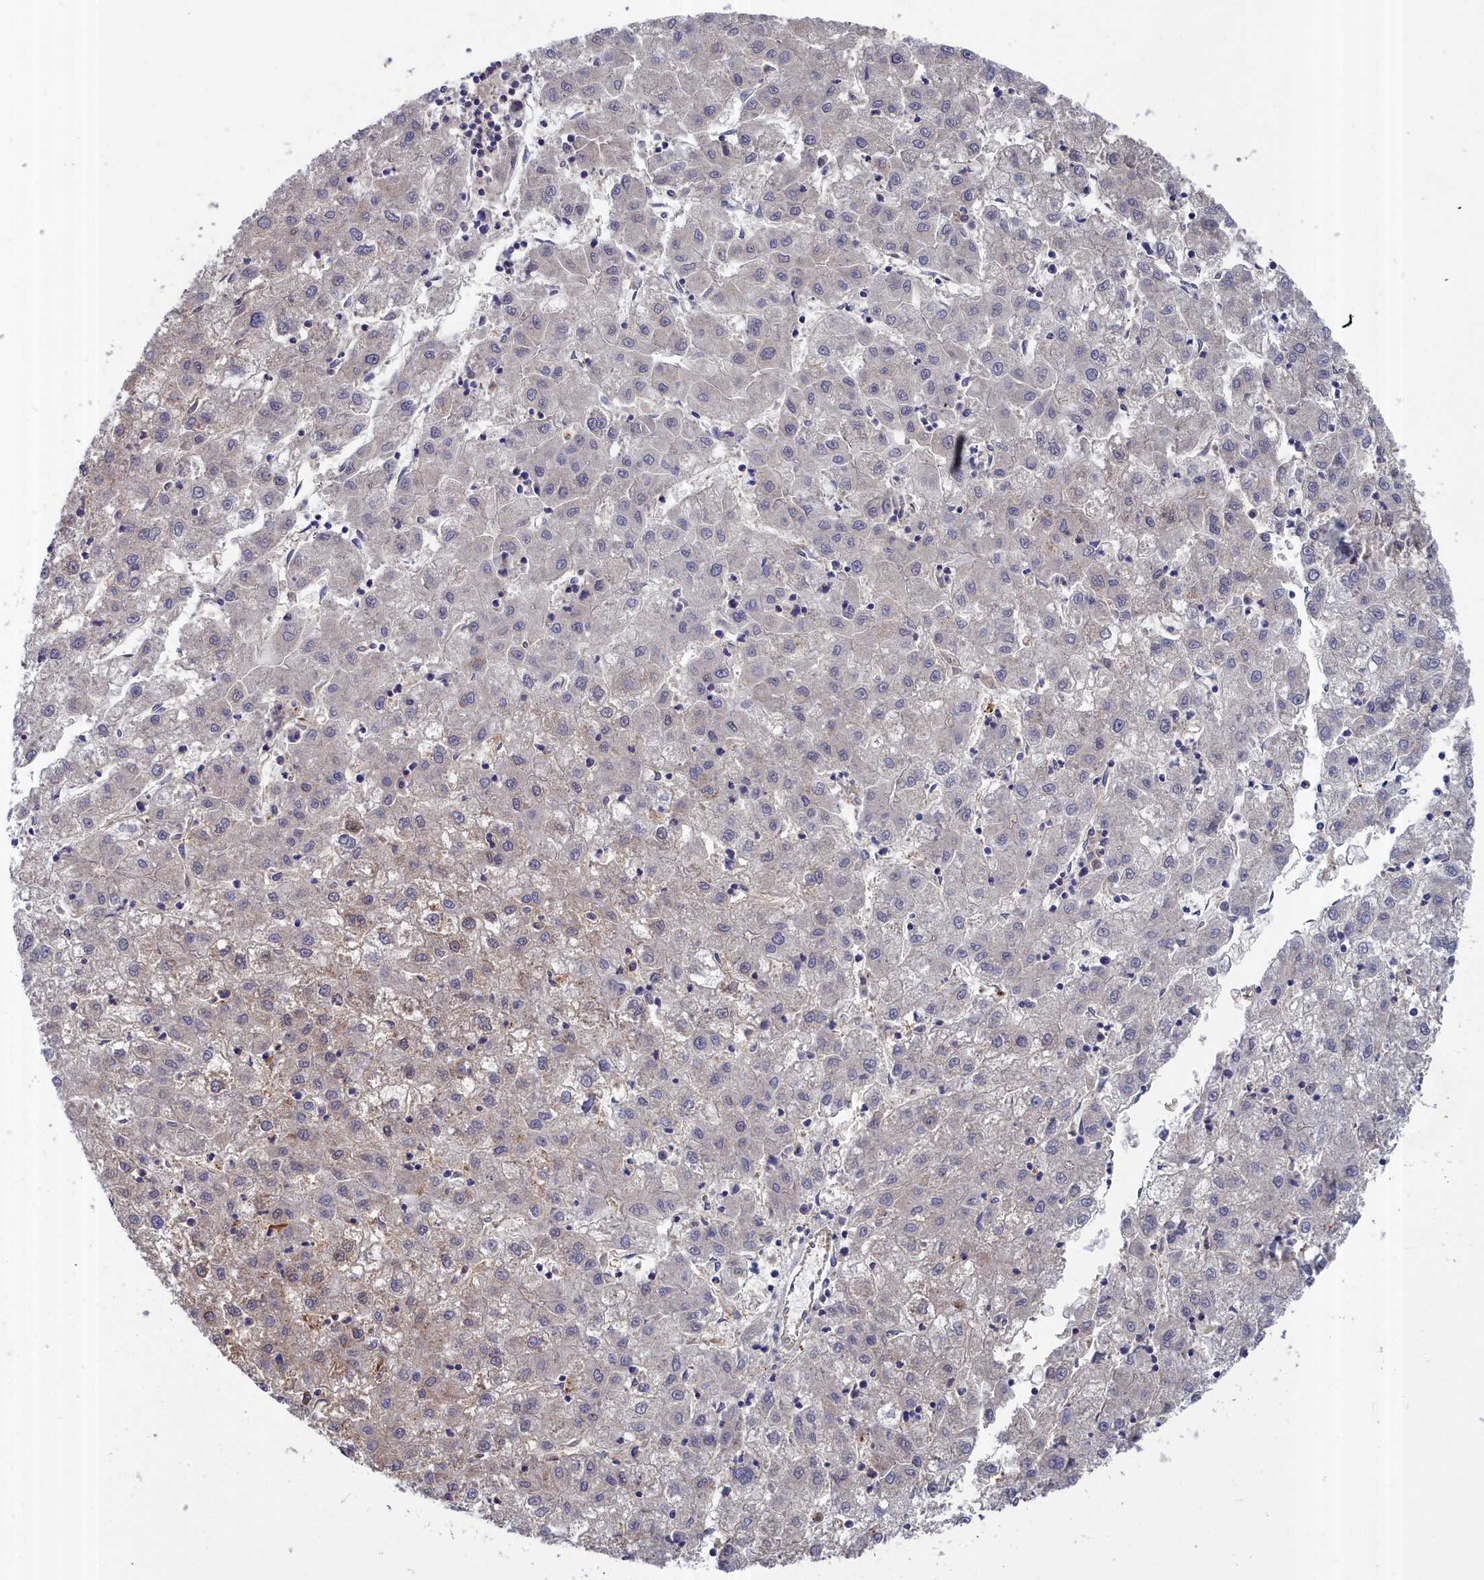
{"staining": {"intensity": "negative", "quantity": "none", "location": "none"}, "tissue": "liver cancer", "cell_type": "Tumor cells", "image_type": "cancer", "snomed": [{"axis": "morphology", "description": "Carcinoma, Hepatocellular, NOS"}, {"axis": "topography", "description": "Liver"}], "caption": "Tumor cells show no significant positivity in liver hepatocellular carcinoma. (IHC, brightfield microscopy, high magnification).", "gene": "GFRA2", "patient": {"sex": "male", "age": 72}}